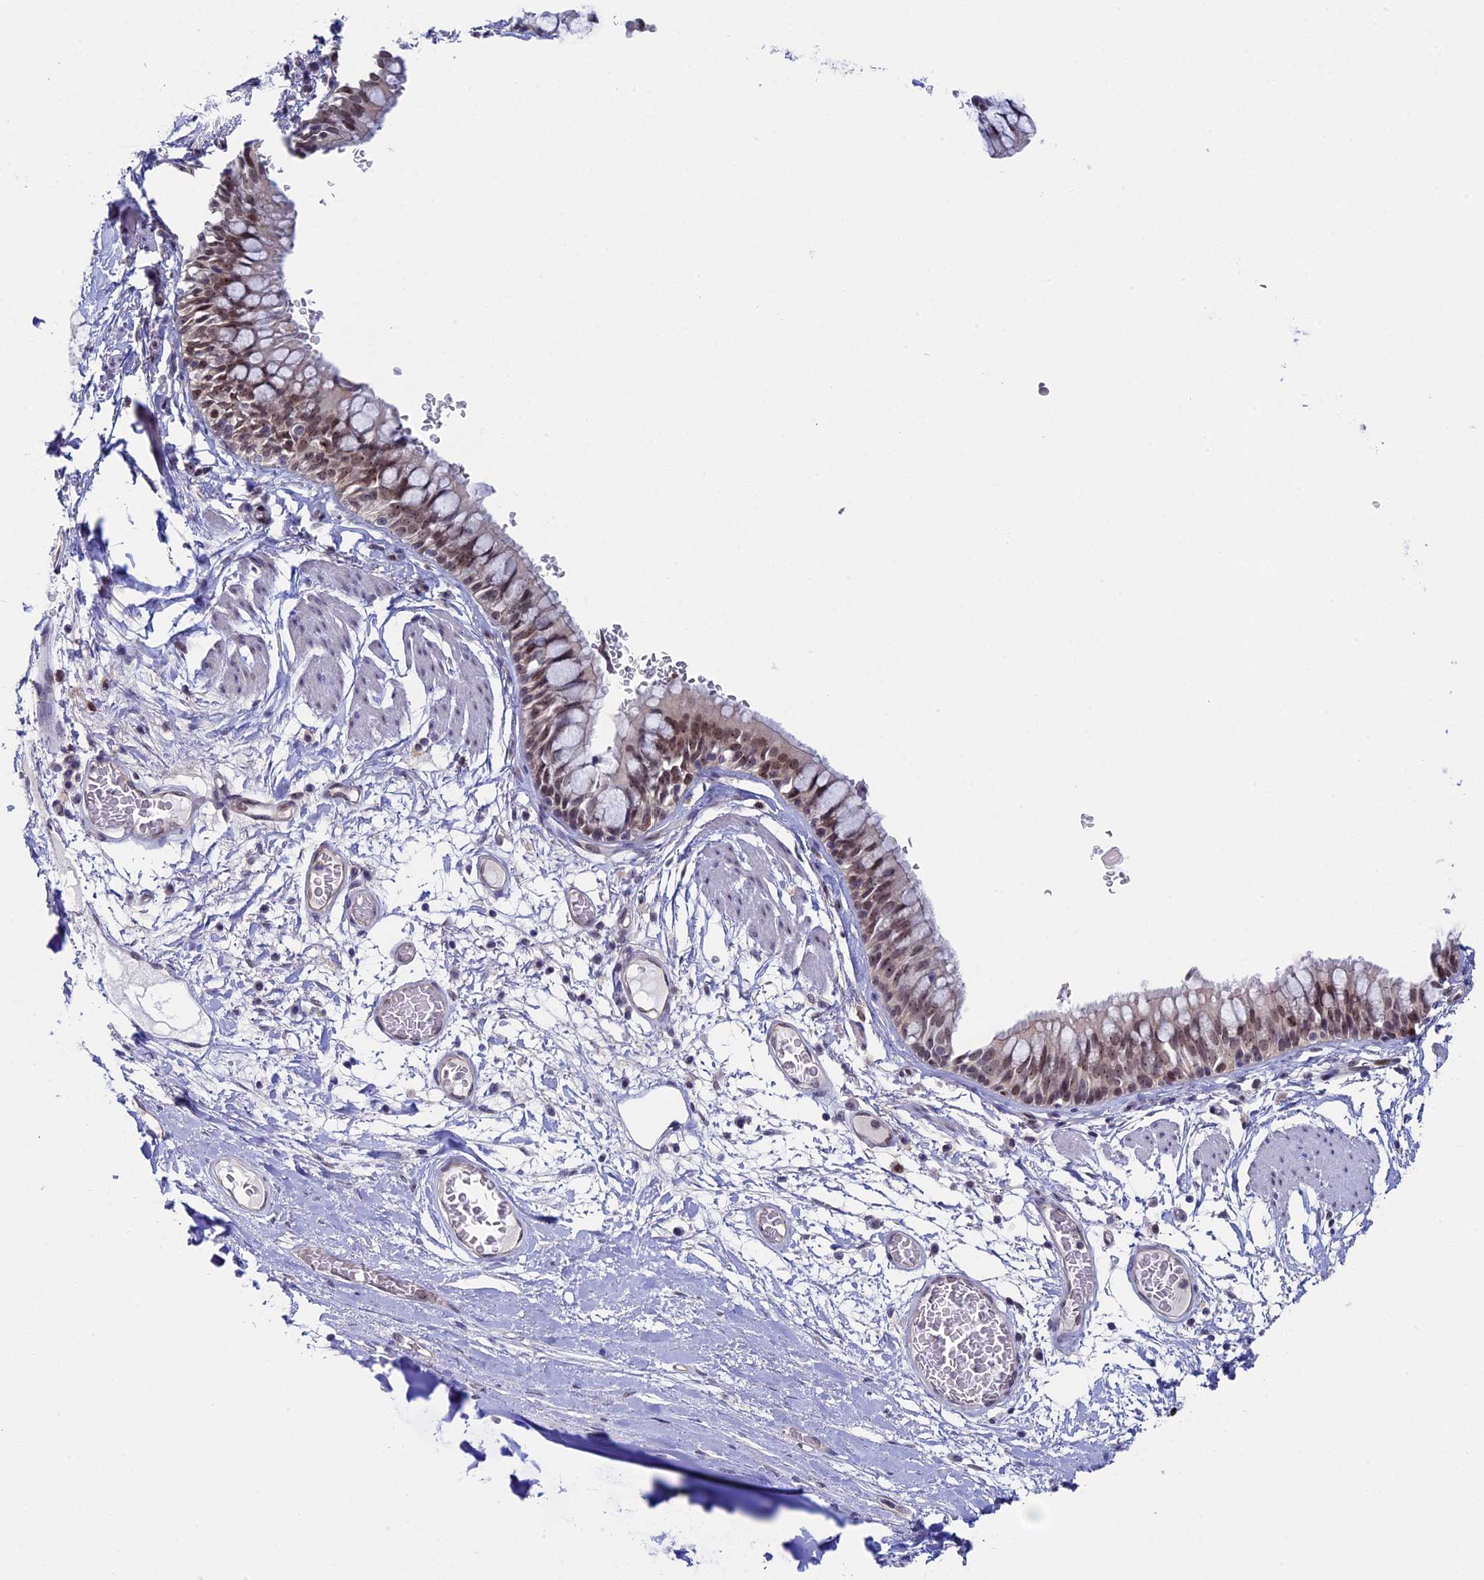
{"staining": {"intensity": "weak", "quantity": ">75%", "location": "nuclear"}, "tissue": "bronchus", "cell_type": "Respiratory epithelial cells", "image_type": "normal", "snomed": [{"axis": "morphology", "description": "Normal tissue, NOS"}, {"axis": "topography", "description": "Cartilage tissue"}, {"axis": "topography", "description": "Bronchus"}], "caption": "Bronchus stained with IHC displays weak nuclear positivity in about >75% of respiratory epithelial cells. The staining was performed using DAB (3,3'-diaminobenzidine), with brown indicating positive protein expression. Nuclei are stained blue with hematoxylin.", "gene": "CCDC86", "patient": {"sex": "female", "age": 36}}